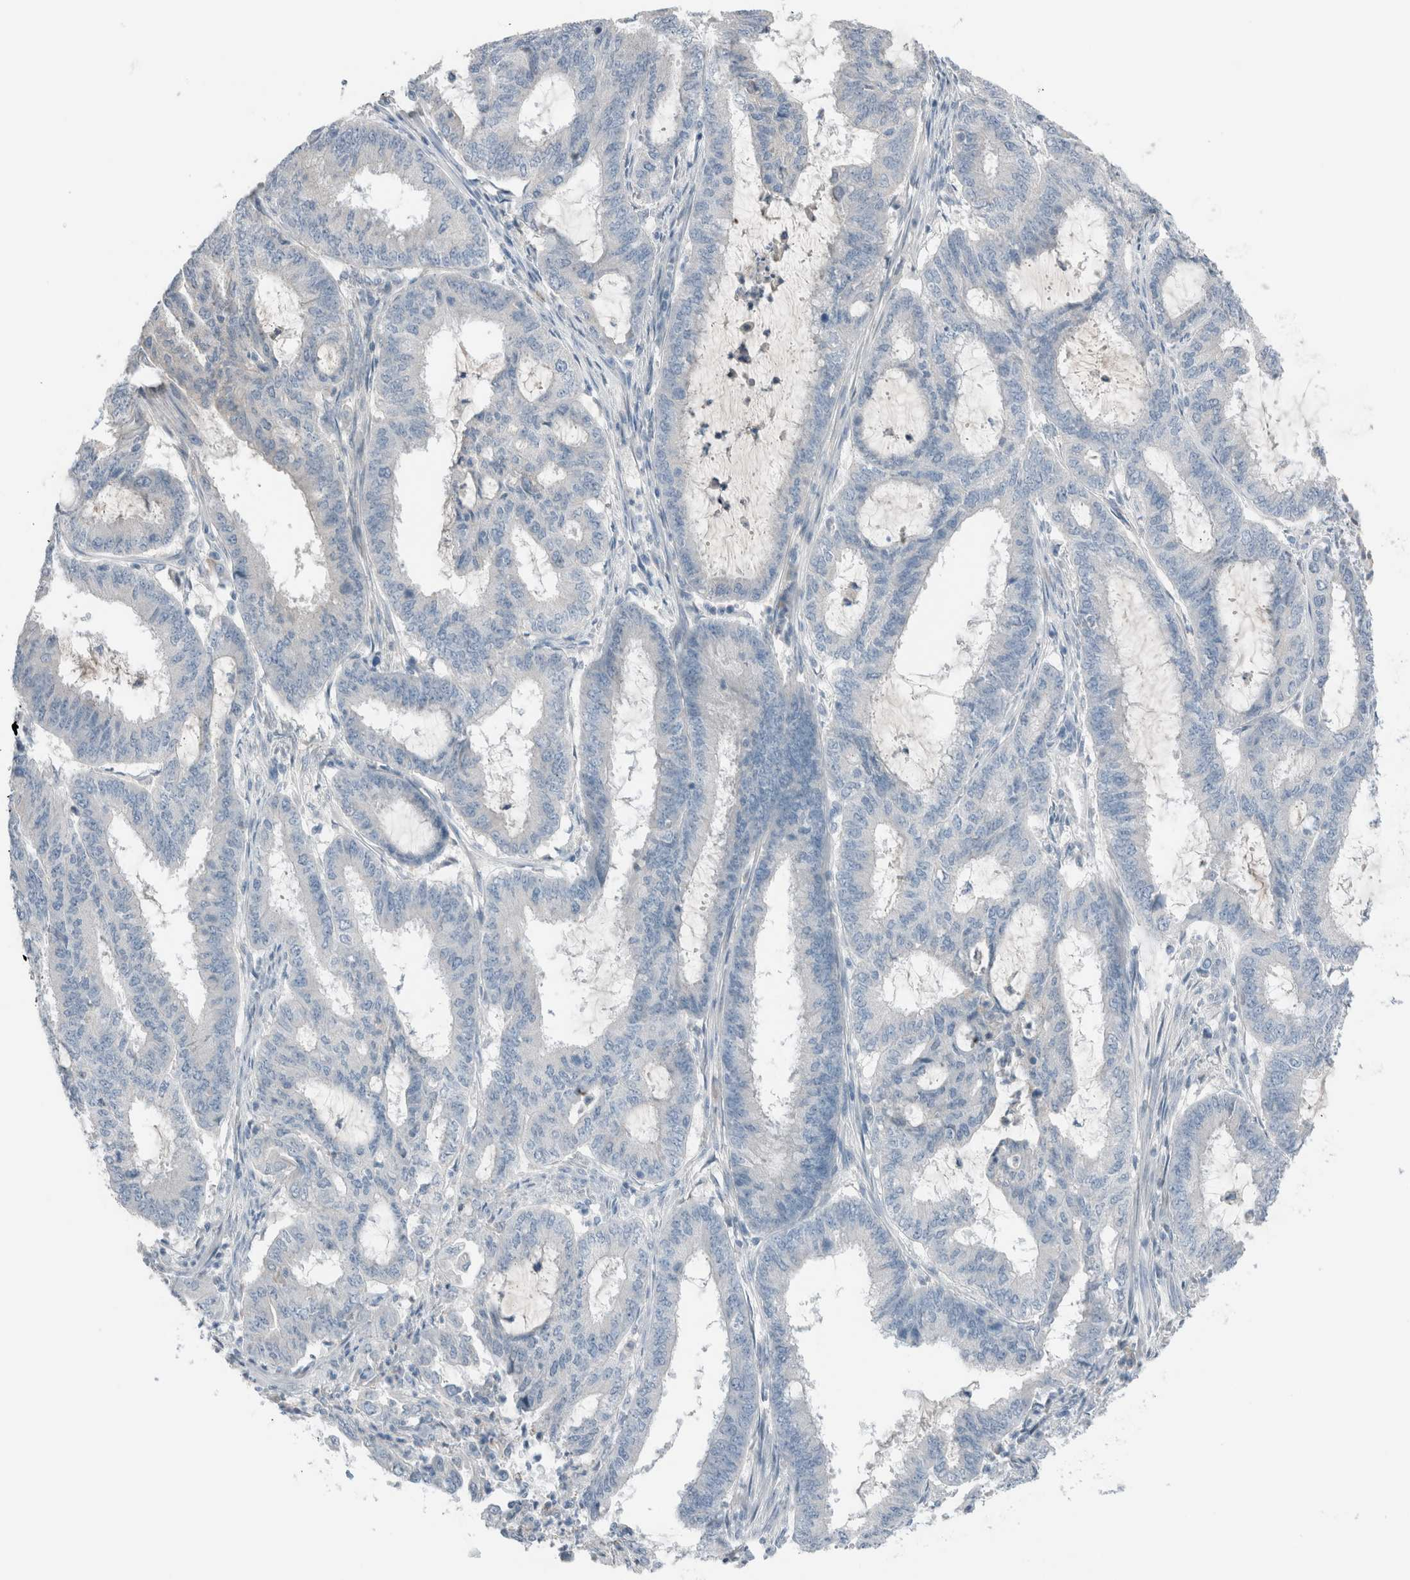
{"staining": {"intensity": "negative", "quantity": "none", "location": "none"}, "tissue": "endometrial cancer", "cell_type": "Tumor cells", "image_type": "cancer", "snomed": [{"axis": "morphology", "description": "Adenocarcinoma, NOS"}, {"axis": "topography", "description": "Endometrium"}], "caption": "A high-resolution image shows immunohistochemistry (IHC) staining of endometrial cancer (adenocarcinoma), which shows no significant expression in tumor cells.", "gene": "DUOX1", "patient": {"sex": "female", "age": 51}}